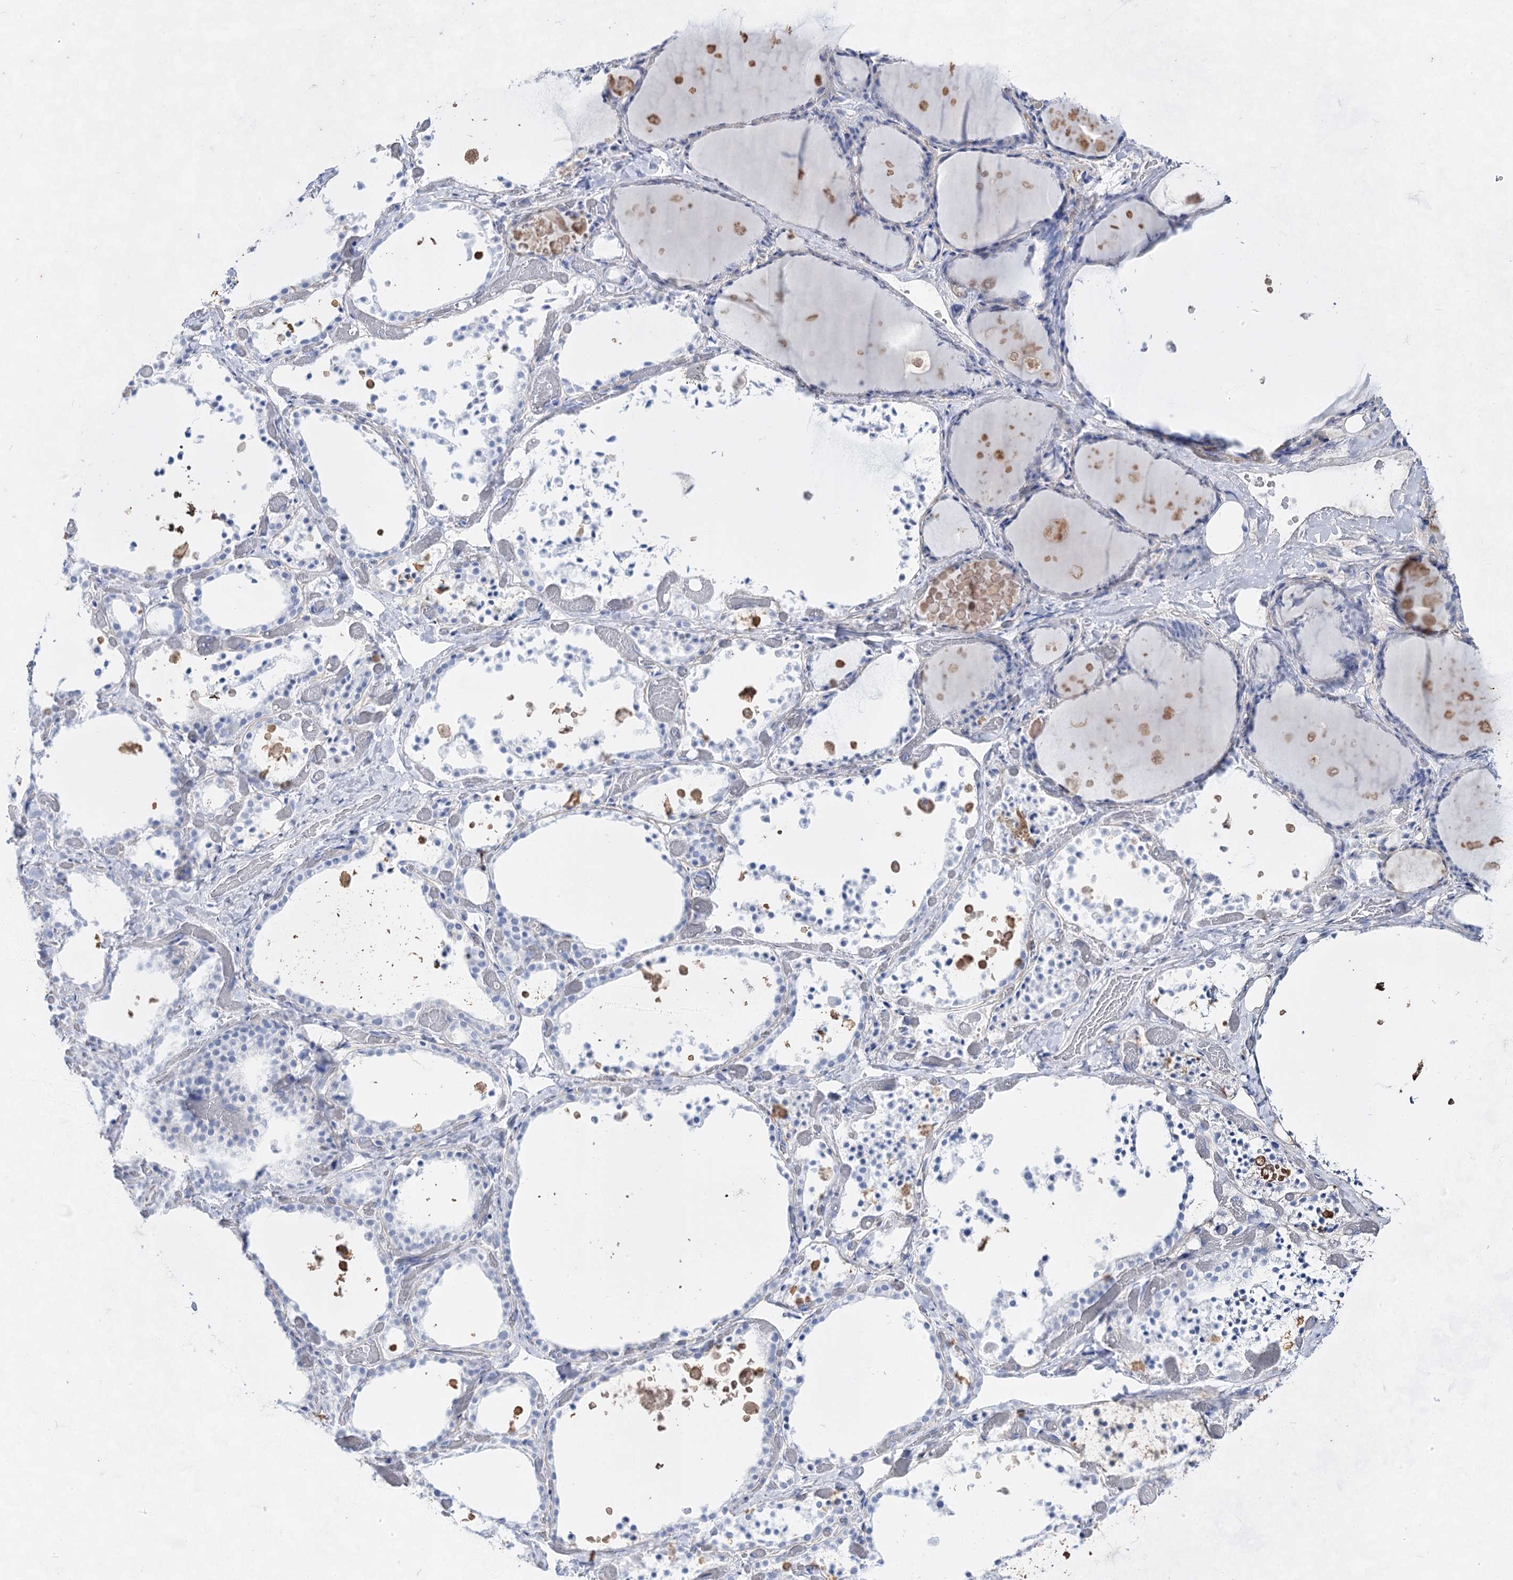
{"staining": {"intensity": "negative", "quantity": "none", "location": "none"}, "tissue": "thyroid gland", "cell_type": "Glandular cells", "image_type": "normal", "snomed": [{"axis": "morphology", "description": "Normal tissue, NOS"}, {"axis": "topography", "description": "Thyroid gland"}], "caption": "Image shows no protein expression in glandular cells of unremarkable thyroid gland.", "gene": "ACRV1", "patient": {"sex": "female", "age": 44}}